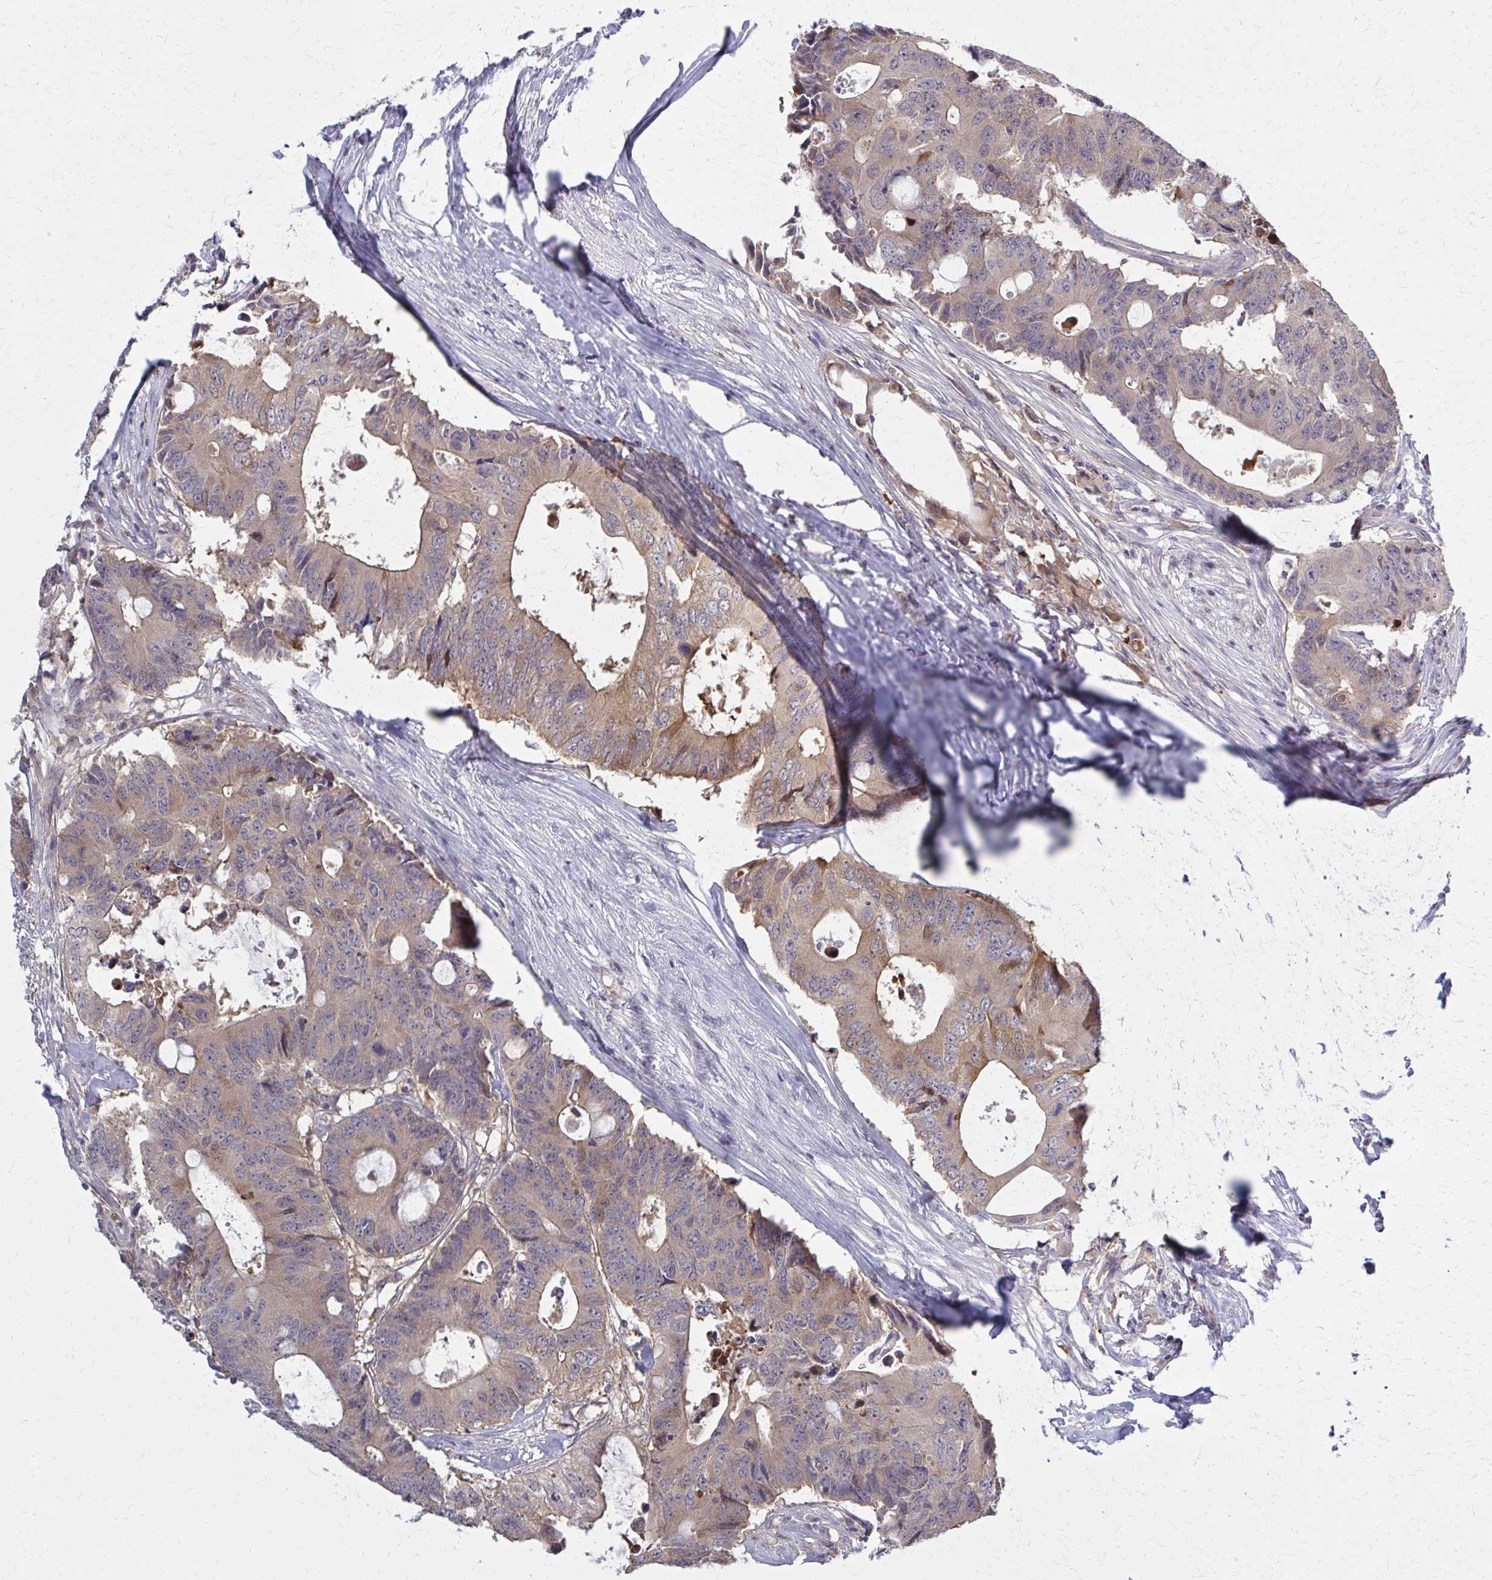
{"staining": {"intensity": "moderate", "quantity": ">75%", "location": "cytoplasmic/membranous"}, "tissue": "colorectal cancer", "cell_type": "Tumor cells", "image_type": "cancer", "snomed": [{"axis": "morphology", "description": "Adenocarcinoma, NOS"}, {"axis": "topography", "description": "Colon"}], "caption": "Colorectal cancer was stained to show a protein in brown. There is medium levels of moderate cytoplasmic/membranous staining in approximately >75% of tumor cells. Using DAB (3,3'-diaminobenzidine) (brown) and hematoxylin (blue) stains, captured at high magnification using brightfield microscopy.", "gene": "DBI", "patient": {"sex": "male", "age": 71}}